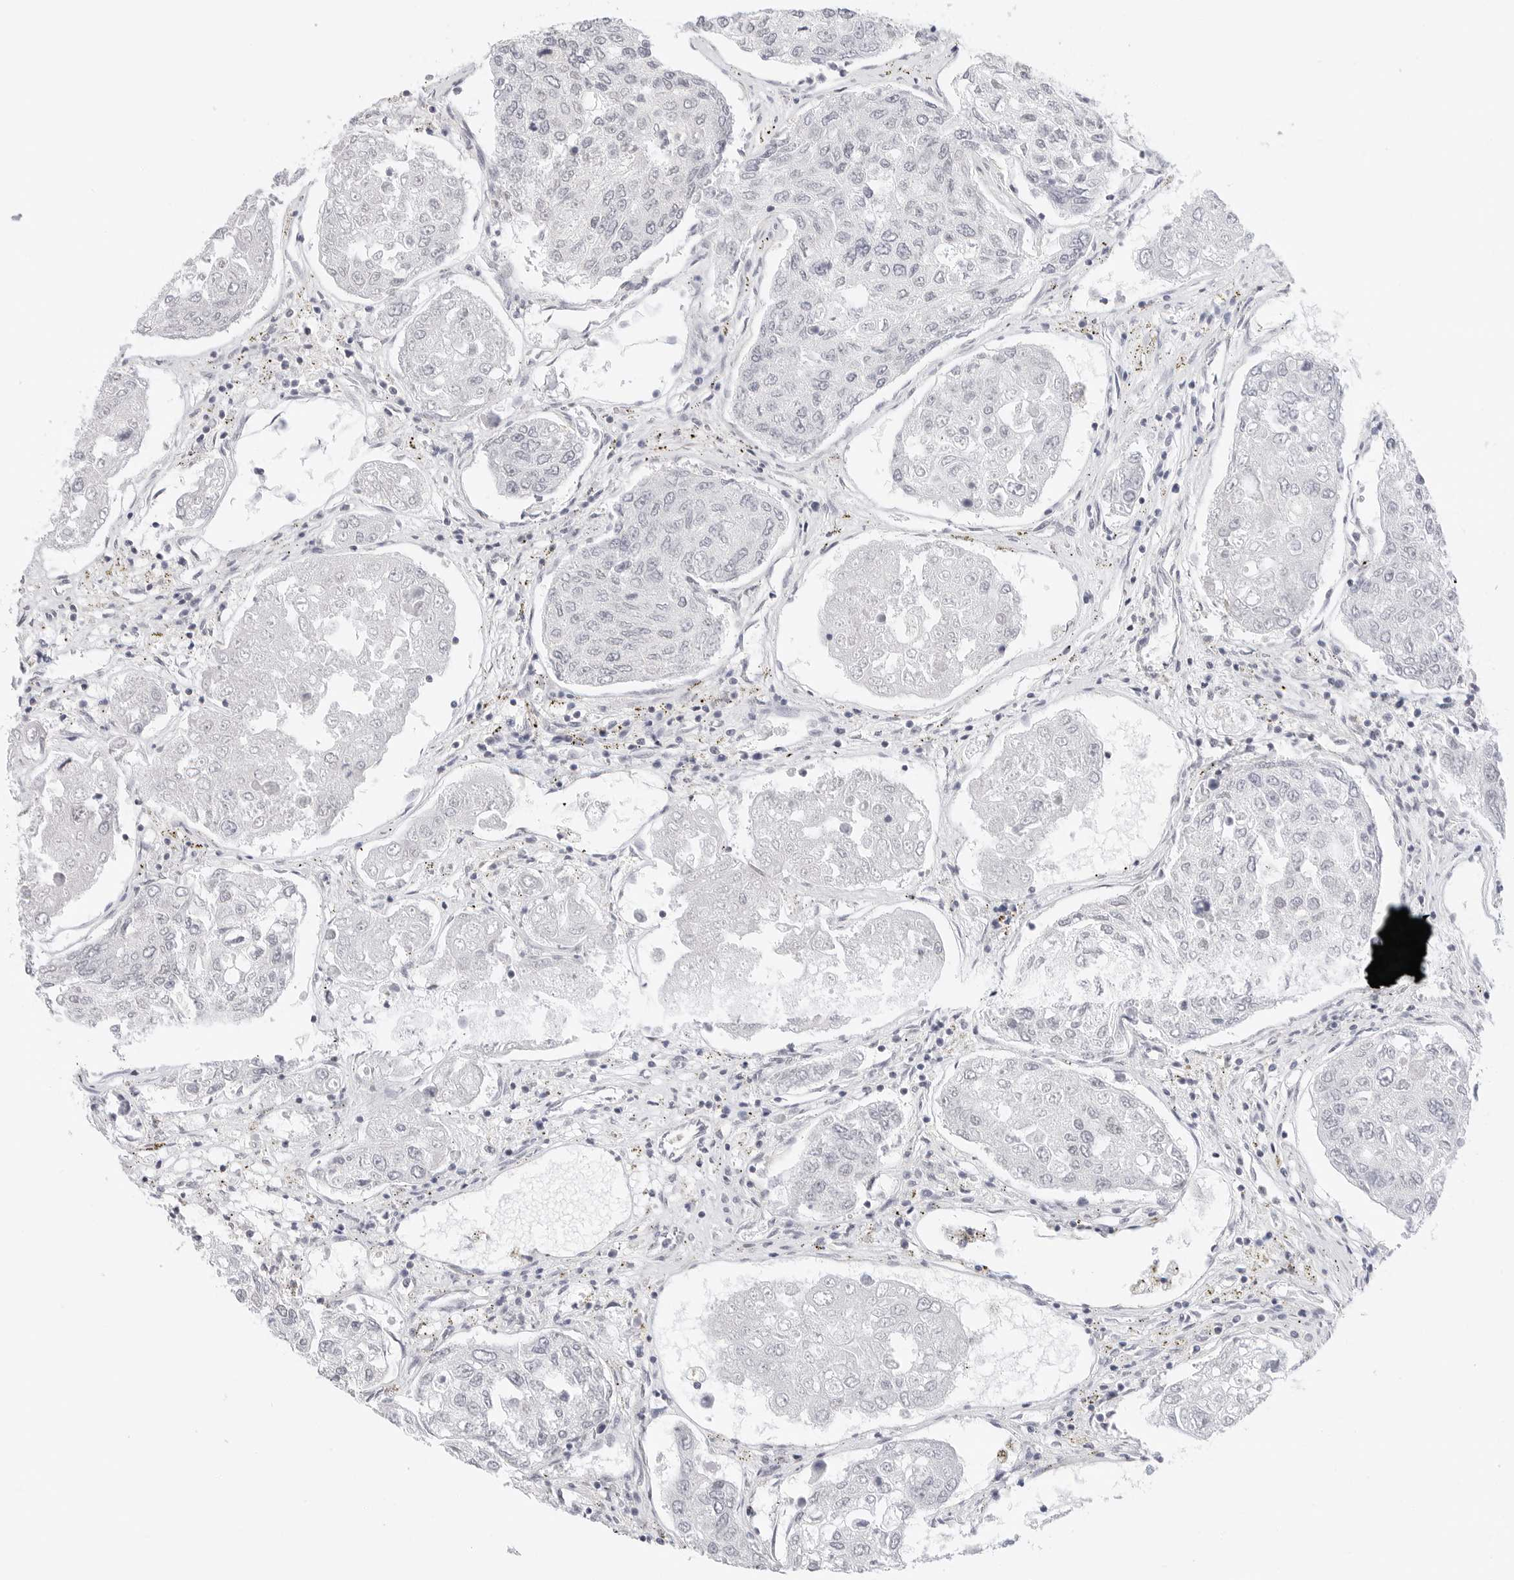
{"staining": {"intensity": "negative", "quantity": "none", "location": "none"}, "tissue": "urothelial cancer", "cell_type": "Tumor cells", "image_type": "cancer", "snomed": [{"axis": "morphology", "description": "Urothelial carcinoma, High grade"}, {"axis": "topography", "description": "Lymph node"}, {"axis": "topography", "description": "Urinary bladder"}], "caption": "Tumor cells show no significant staining in urothelial carcinoma (high-grade).", "gene": "PCDH19", "patient": {"sex": "male", "age": 51}}